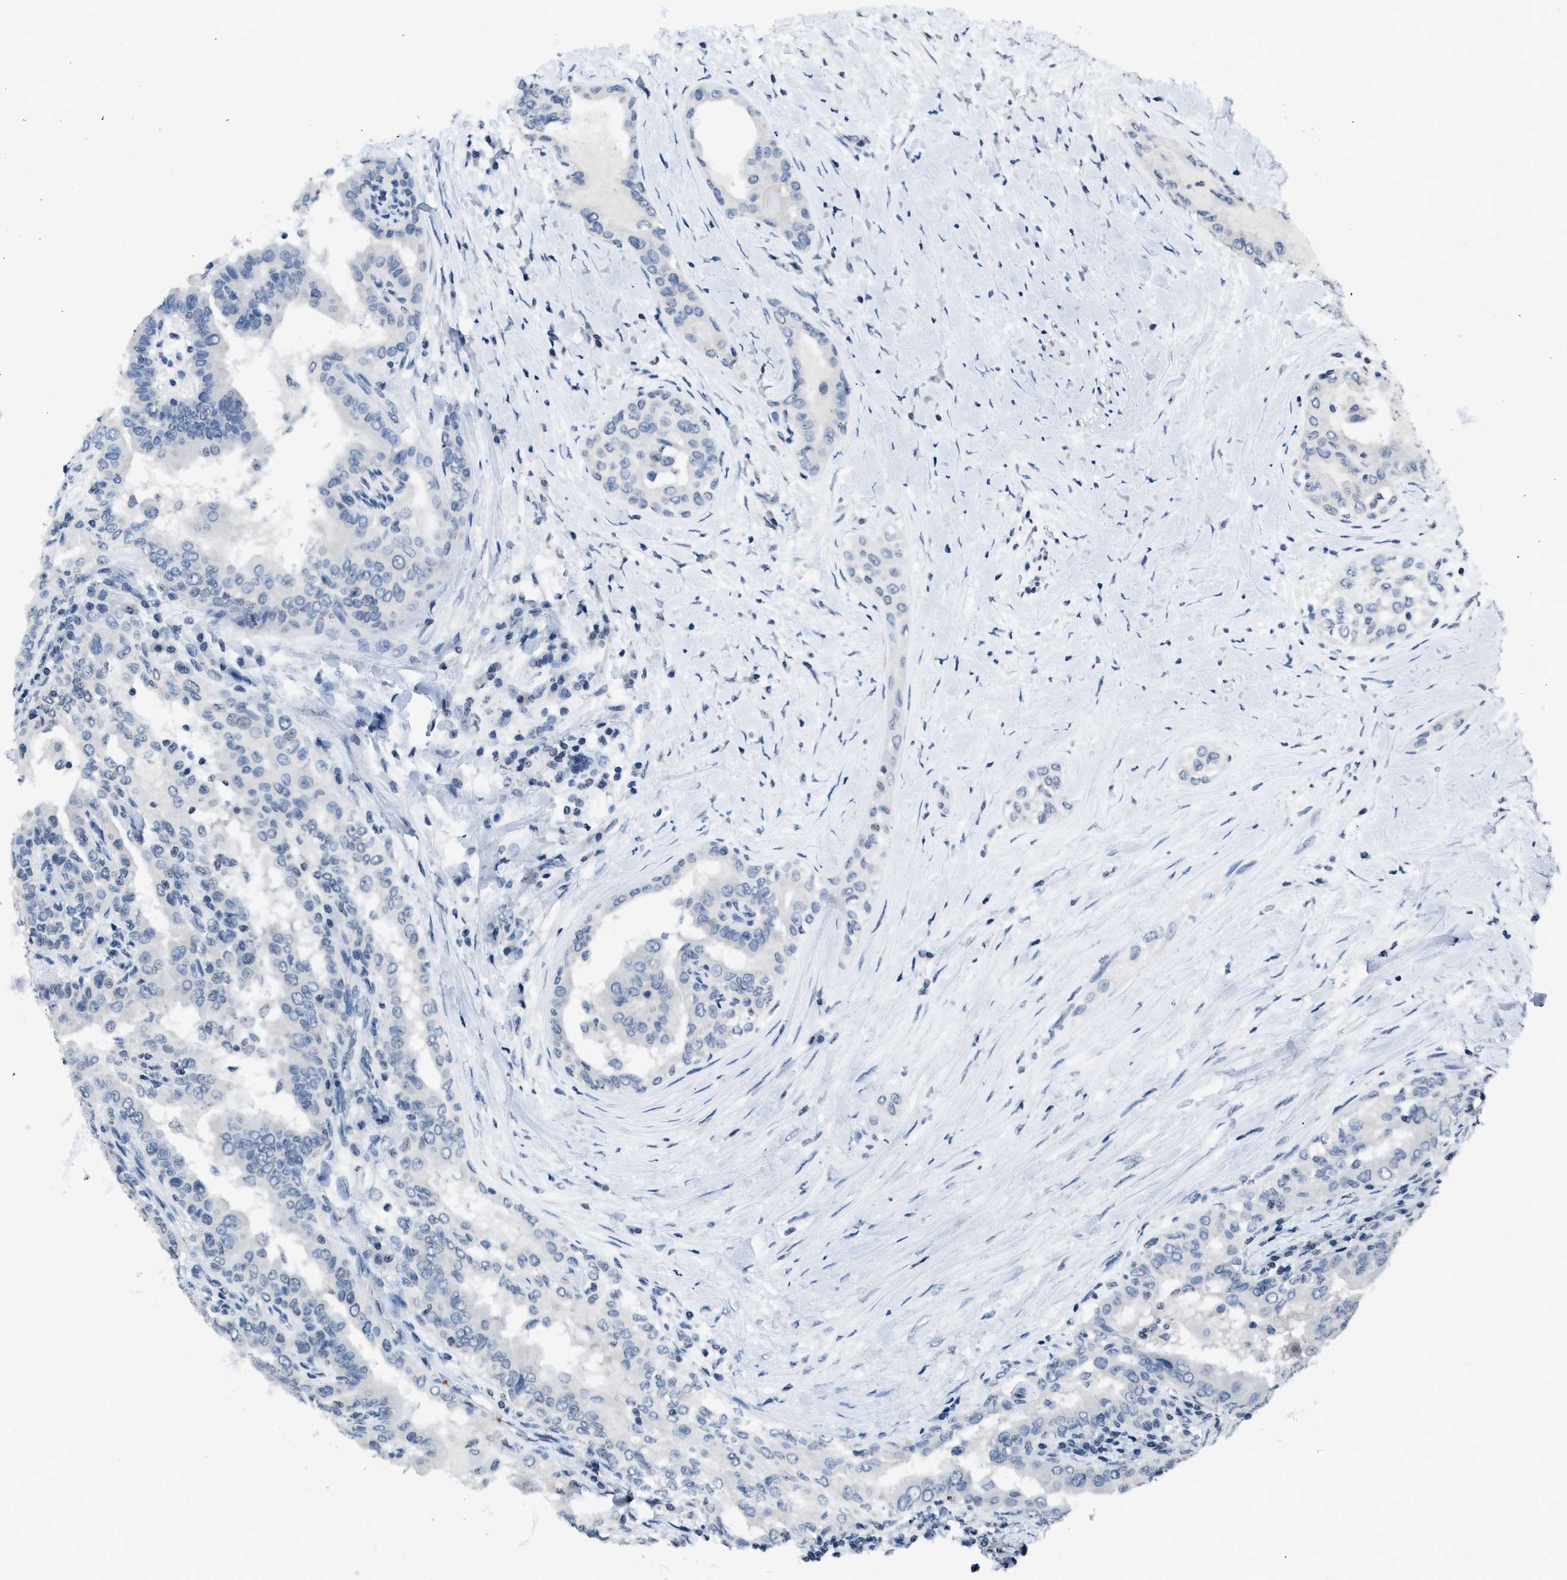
{"staining": {"intensity": "negative", "quantity": "none", "location": "none"}, "tissue": "thyroid cancer", "cell_type": "Tumor cells", "image_type": "cancer", "snomed": [{"axis": "morphology", "description": "Papillary adenocarcinoma, NOS"}, {"axis": "topography", "description": "Thyroid gland"}], "caption": "High power microscopy histopathology image of an IHC photomicrograph of thyroid cancer (papillary adenocarcinoma), revealing no significant expression in tumor cells.", "gene": "ITGA2B", "patient": {"sex": "male", "age": 33}}